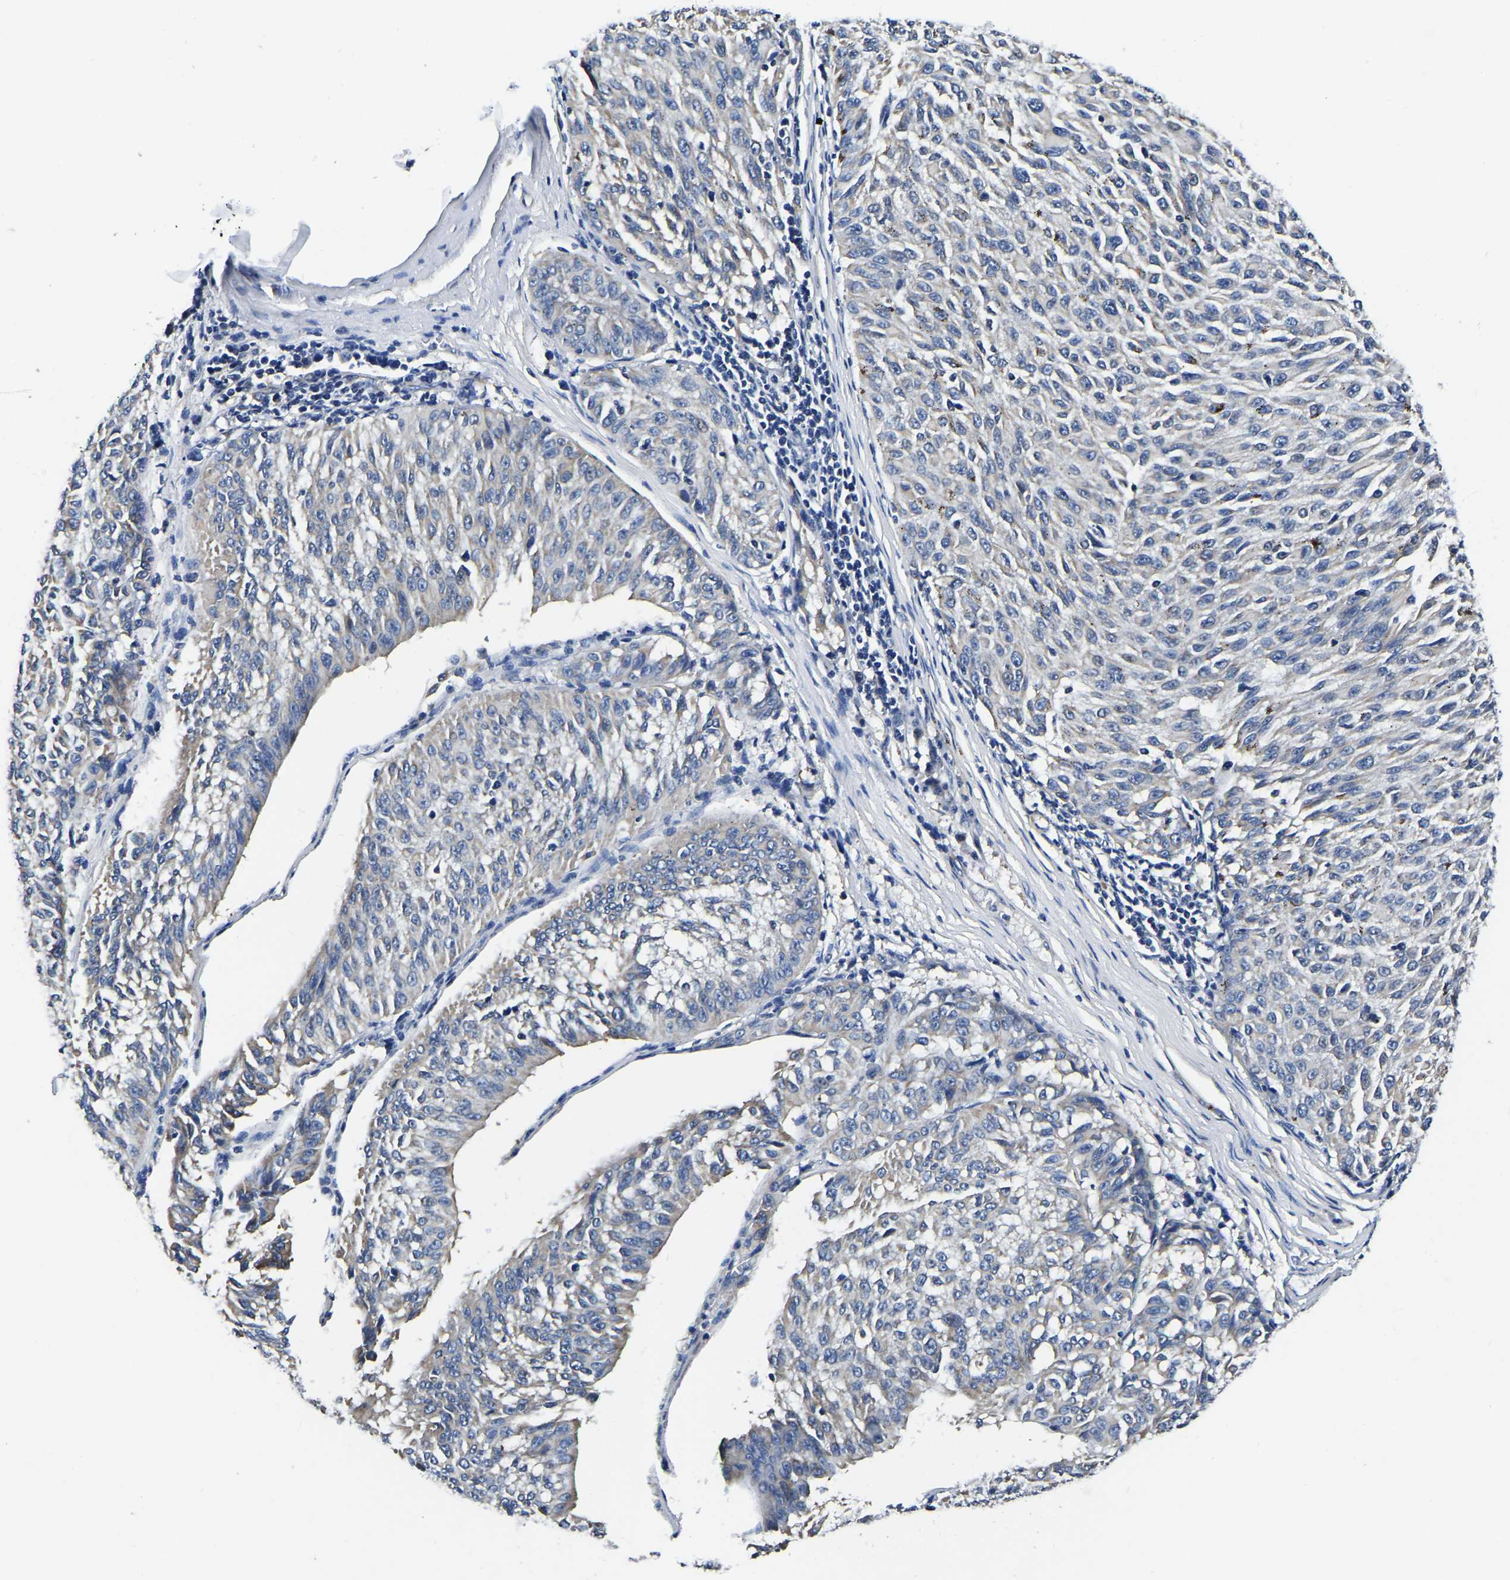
{"staining": {"intensity": "negative", "quantity": "none", "location": "none"}, "tissue": "melanoma", "cell_type": "Tumor cells", "image_type": "cancer", "snomed": [{"axis": "morphology", "description": "Malignant melanoma, NOS"}, {"axis": "topography", "description": "Skin"}], "caption": "This is an immunohistochemistry (IHC) photomicrograph of human malignant melanoma. There is no staining in tumor cells.", "gene": "KCTD17", "patient": {"sex": "female", "age": 72}}